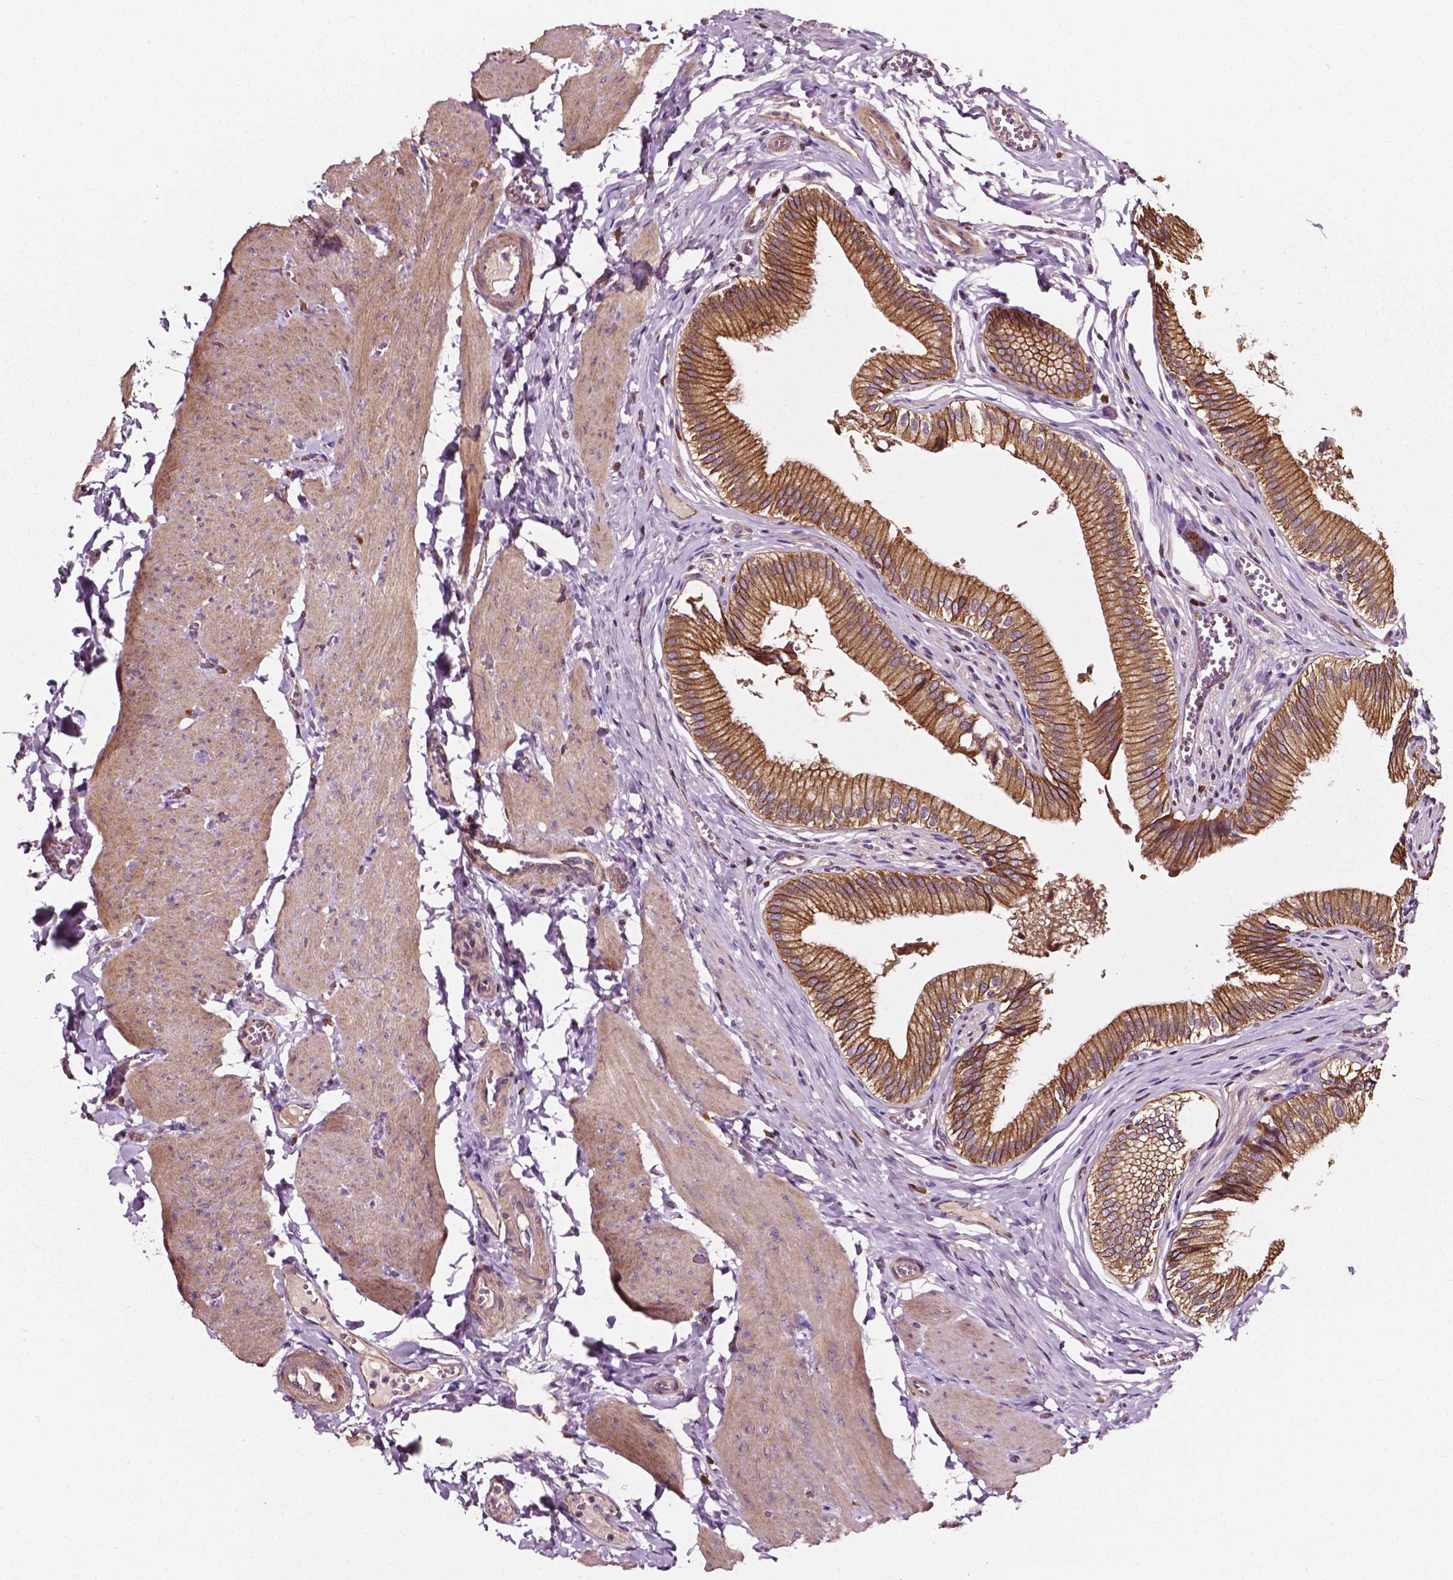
{"staining": {"intensity": "moderate", "quantity": ">75%", "location": "cytoplasmic/membranous"}, "tissue": "gallbladder", "cell_type": "Glandular cells", "image_type": "normal", "snomed": [{"axis": "morphology", "description": "Normal tissue, NOS"}, {"axis": "topography", "description": "Gallbladder"}, {"axis": "topography", "description": "Peripheral nerve tissue"}], "caption": "Moderate cytoplasmic/membranous staining is identified in about >75% of glandular cells in normal gallbladder.", "gene": "ATG16L1", "patient": {"sex": "male", "age": 17}}